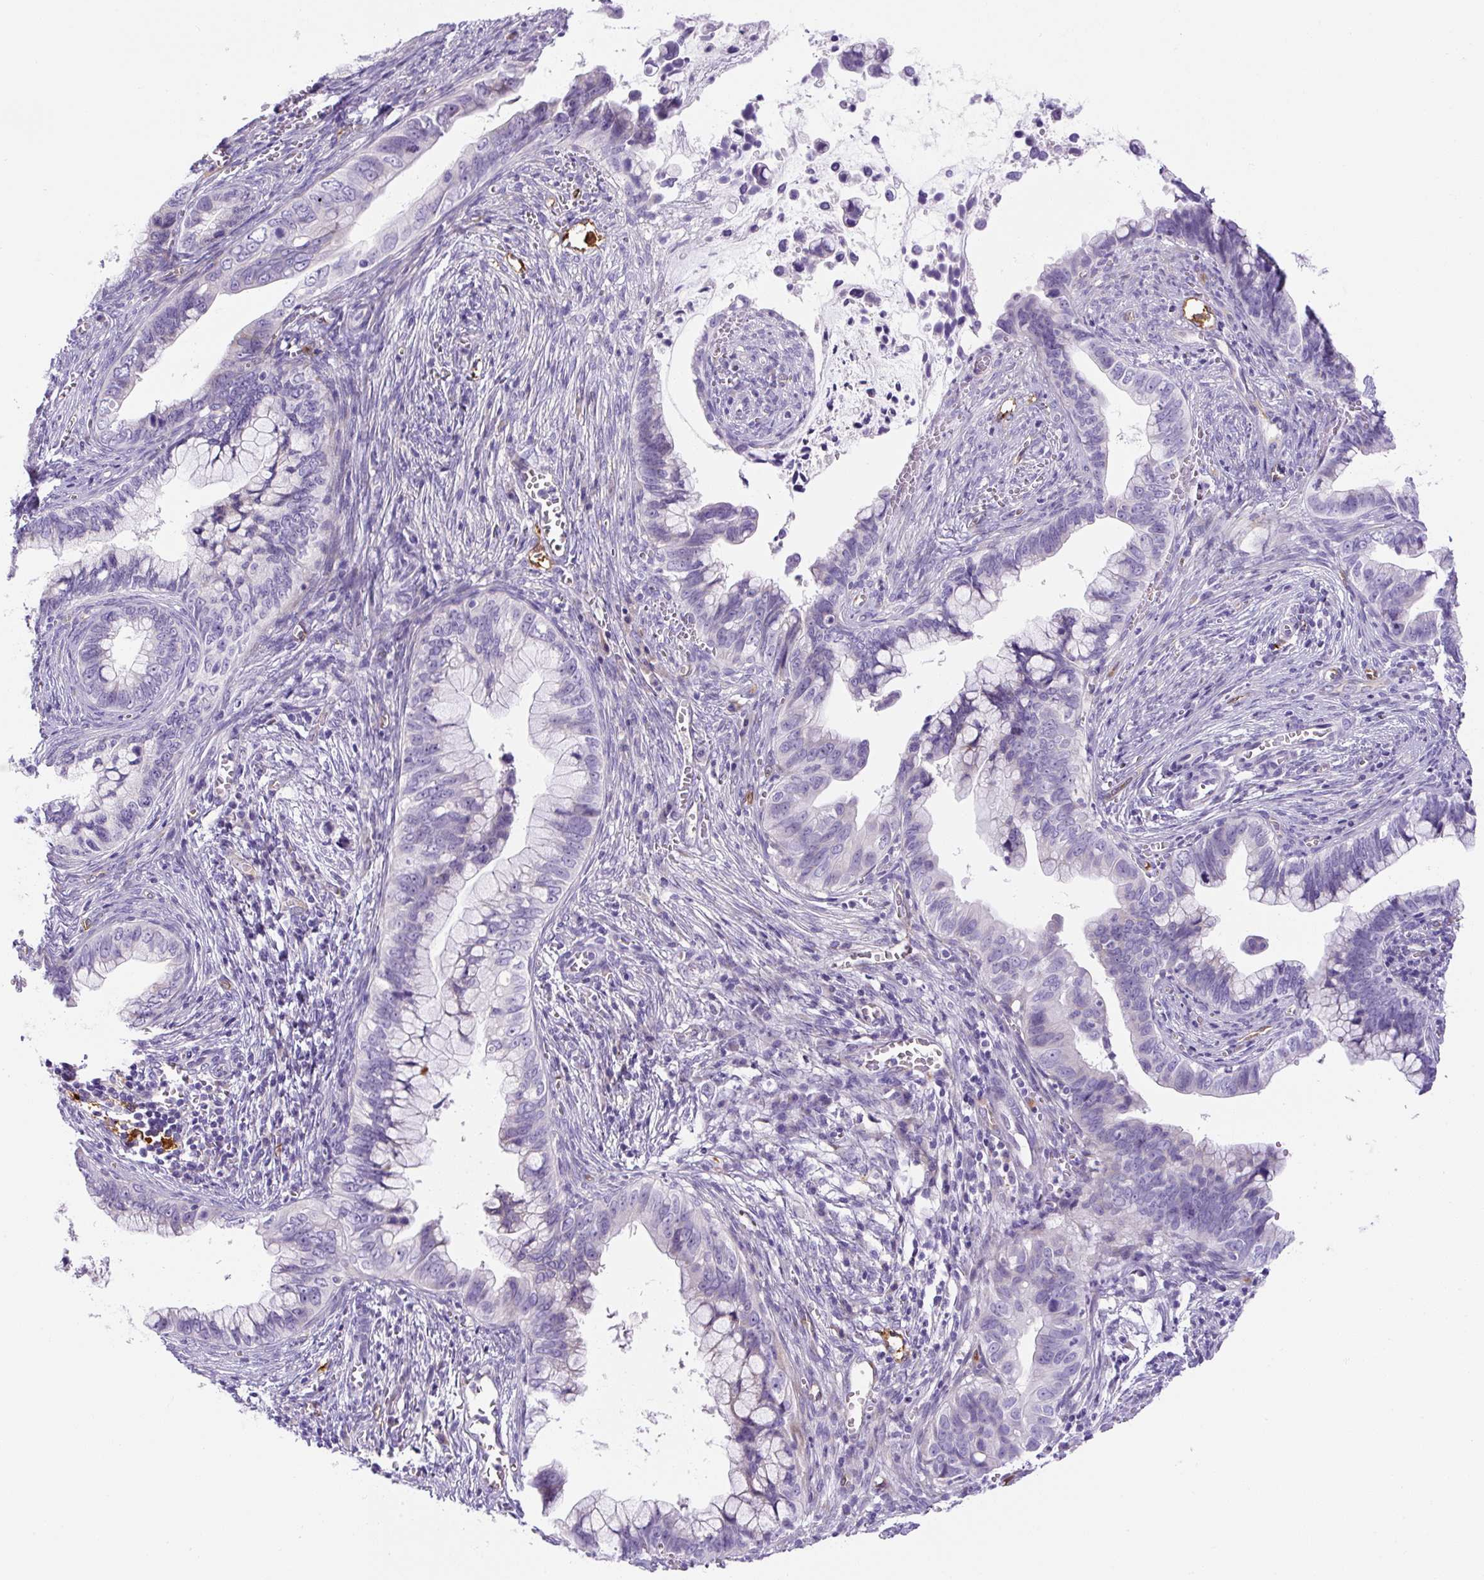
{"staining": {"intensity": "negative", "quantity": "none", "location": "none"}, "tissue": "cervical cancer", "cell_type": "Tumor cells", "image_type": "cancer", "snomed": [{"axis": "morphology", "description": "Adenocarcinoma, NOS"}, {"axis": "topography", "description": "Cervix"}], "caption": "Adenocarcinoma (cervical) was stained to show a protein in brown. There is no significant positivity in tumor cells.", "gene": "ASB4", "patient": {"sex": "female", "age": 44}}